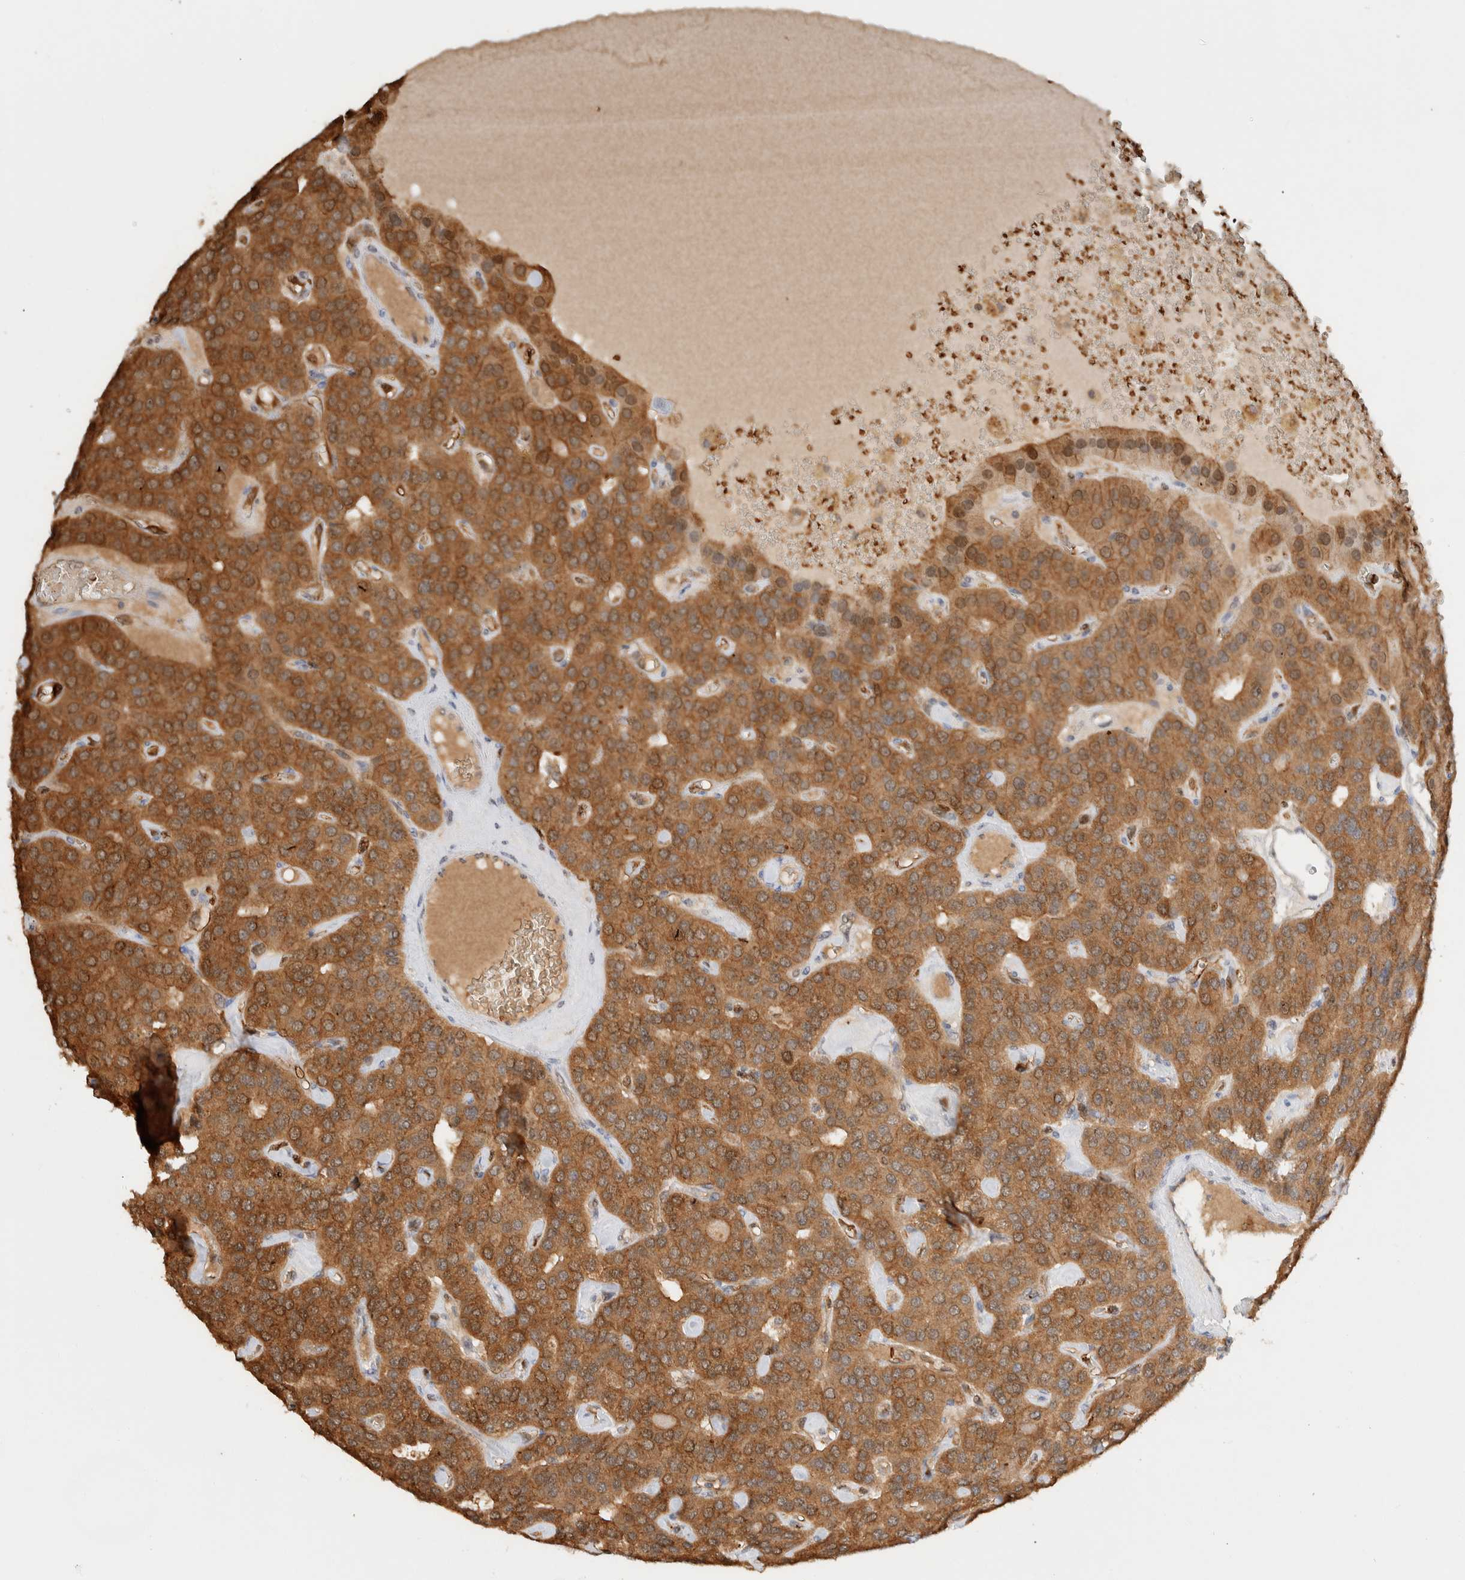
{"staining": {"intensity": "moderate", "quantity": ">75%", "location": "cytoplasmic/membranous"}, "tissue": "parathyroid gland", "cell_type": "Glandular cells", "image_type": "normal", "snomed": [{"axis": "morphology", "description": "Normal tissue, NOS"}, {"axis": "morphology", "description": "Adenoma, NOS"}, {"axis": "topography", "description": "Parathyroid gland"}], "caption": "A brown stain highlights moderate cytoplasmic/membranous expression of a protein in glandular cells of normal human parathyroid gland. Nuclei are stained in blue.", "gene": "CA13", "patient": {"sex": "female", "age": 86}}